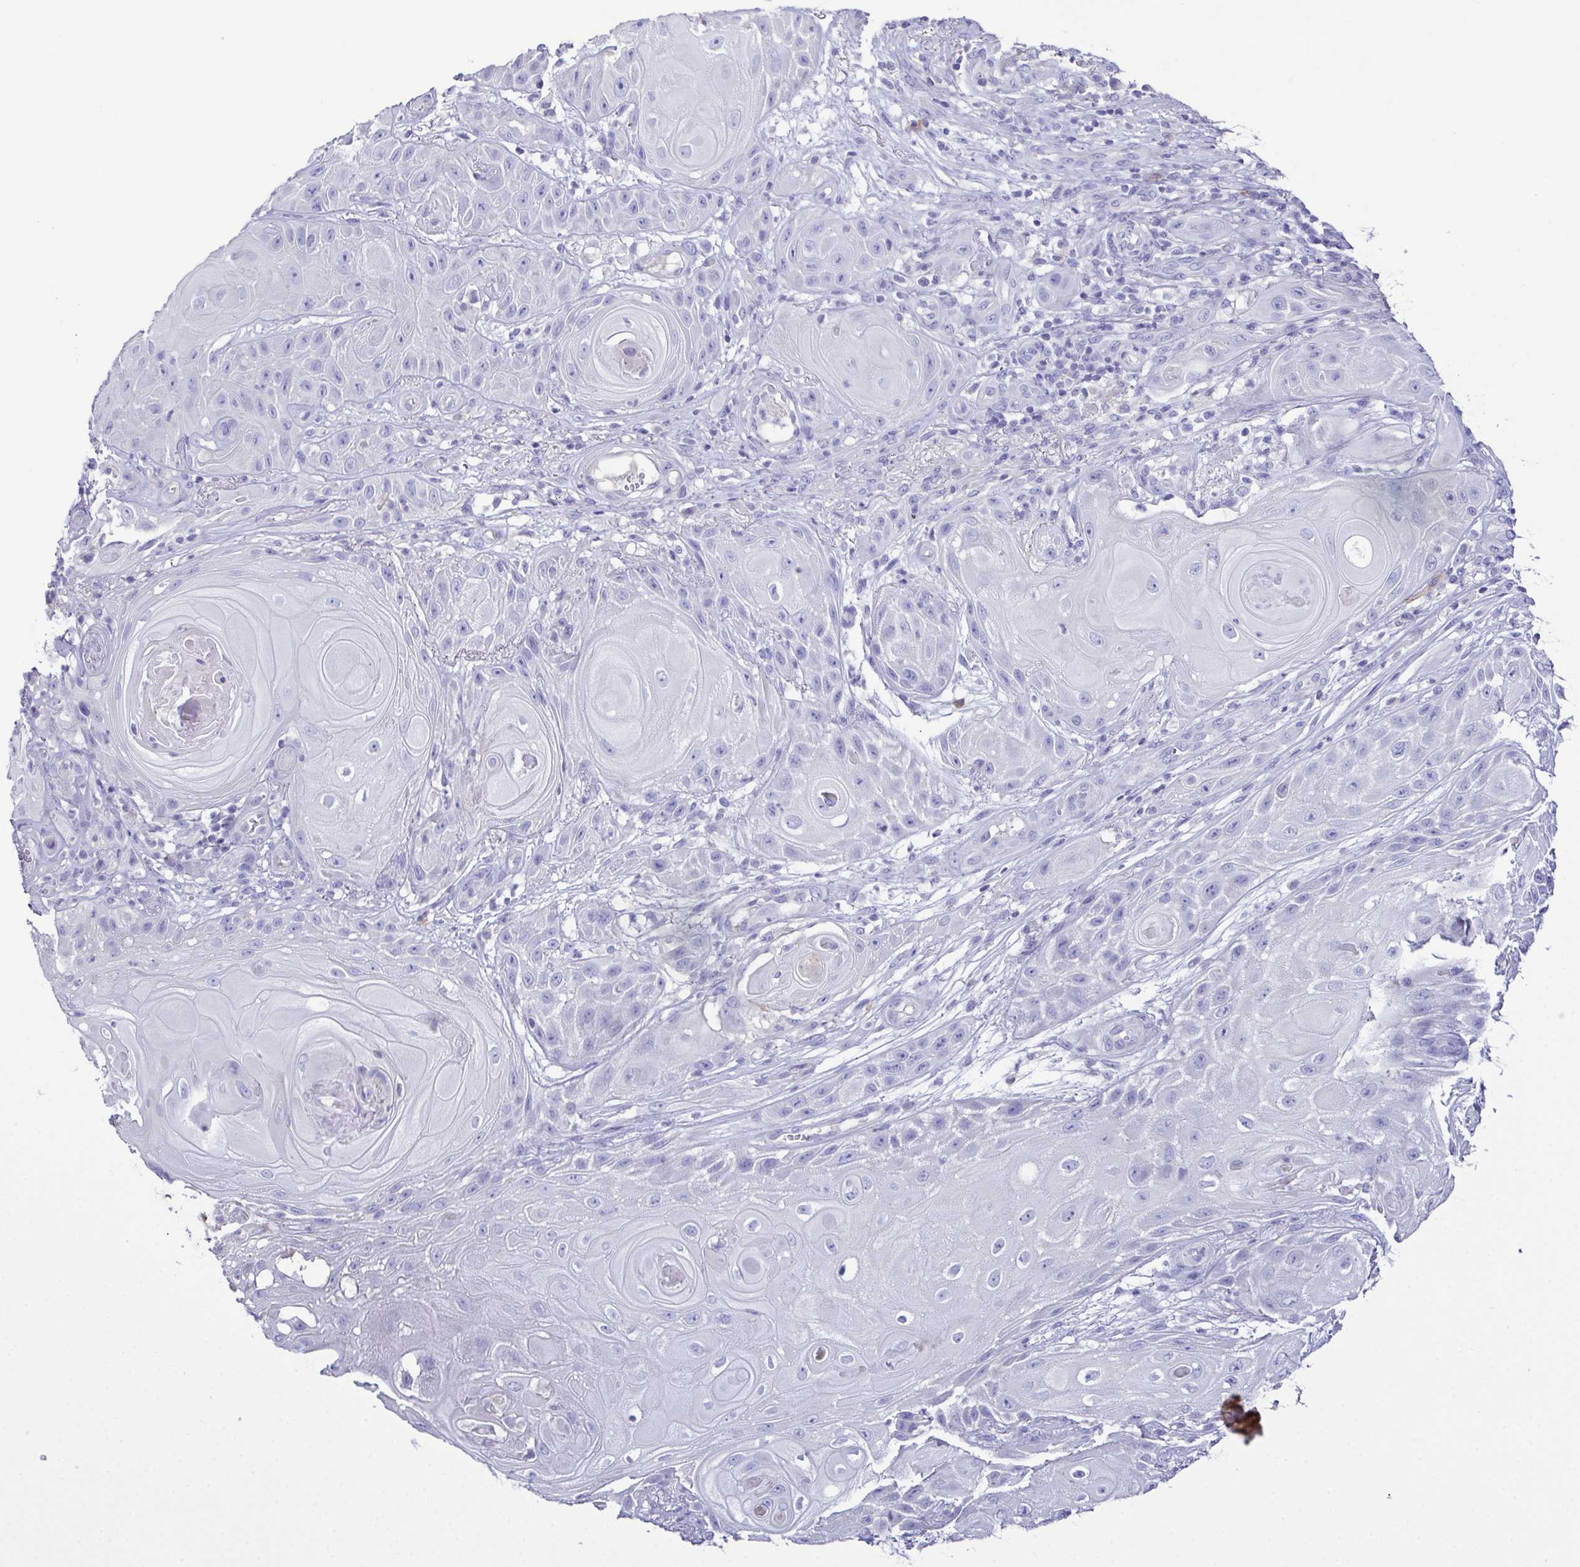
{"staining": {"intensity": "negative", "quantity": "none", "location": "none"}, "tissue": "skin cancer", "cell_type": "Tumor cells", "image_type": "cancer", "snomed": [{"axis": "morphology", "description": "Squamous cell carcinoma, NOS"}, {"axis": "topography", "description": "Skin"}], "caption": "Immunohistochemistry (IHC) histopathology image of human skin cancer stained for a protein (brown), which demonstrates no staining in tumor cells. Nuclei are stained in blue.", "gene": "MARCO", "patient": {"sex": "male", "age": 62}}